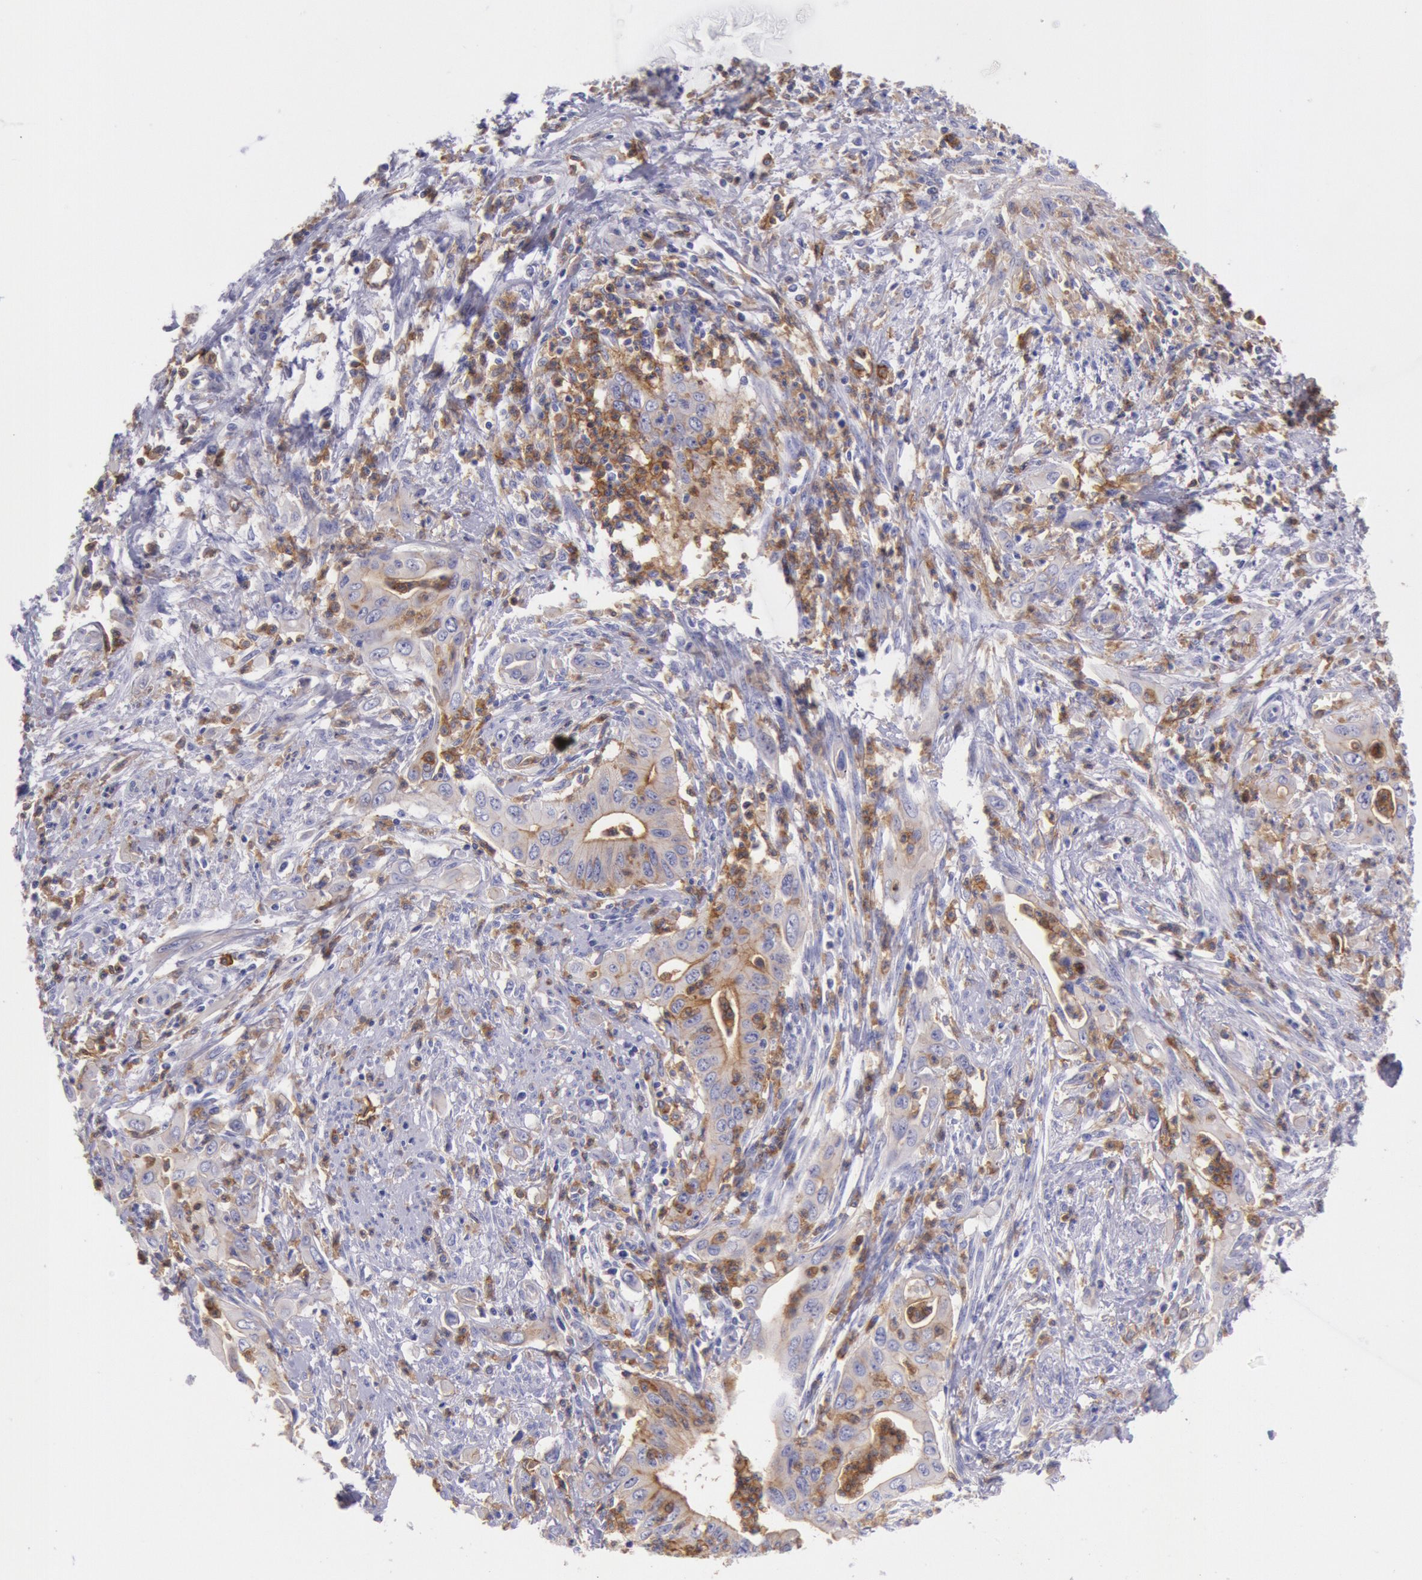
{"staining": {"intensity": "moderate", "quantity": "25%-75%", "location": "cytoplasmic/membranous"}, "tissue": "cervical cancer", "cell_type": "Tumor cells", "image_type": "cancer", "snomed": [{"axis": "morphology", "description": "Normal tissue, NOS"}, {"axis": "morphology", "description": "Adenocarcinoma, NOS"}, {"axis": "topography", "description": "Cervix"}], "caption": "An immunohistochemistry (IHC) micrograph of tumor tissue is shown. Protein staining in brown shows moderate cytoplasmic/membranous positivity in cervical cancer within tumor cells. Using DAB (3,3'-diaminobenzidine) (brown) and hematoxylin (blue) stains, captured at high magnification using brightfield microscopy.", "gene": "LYN", "patient": {"sex": "female", "age": 34}}